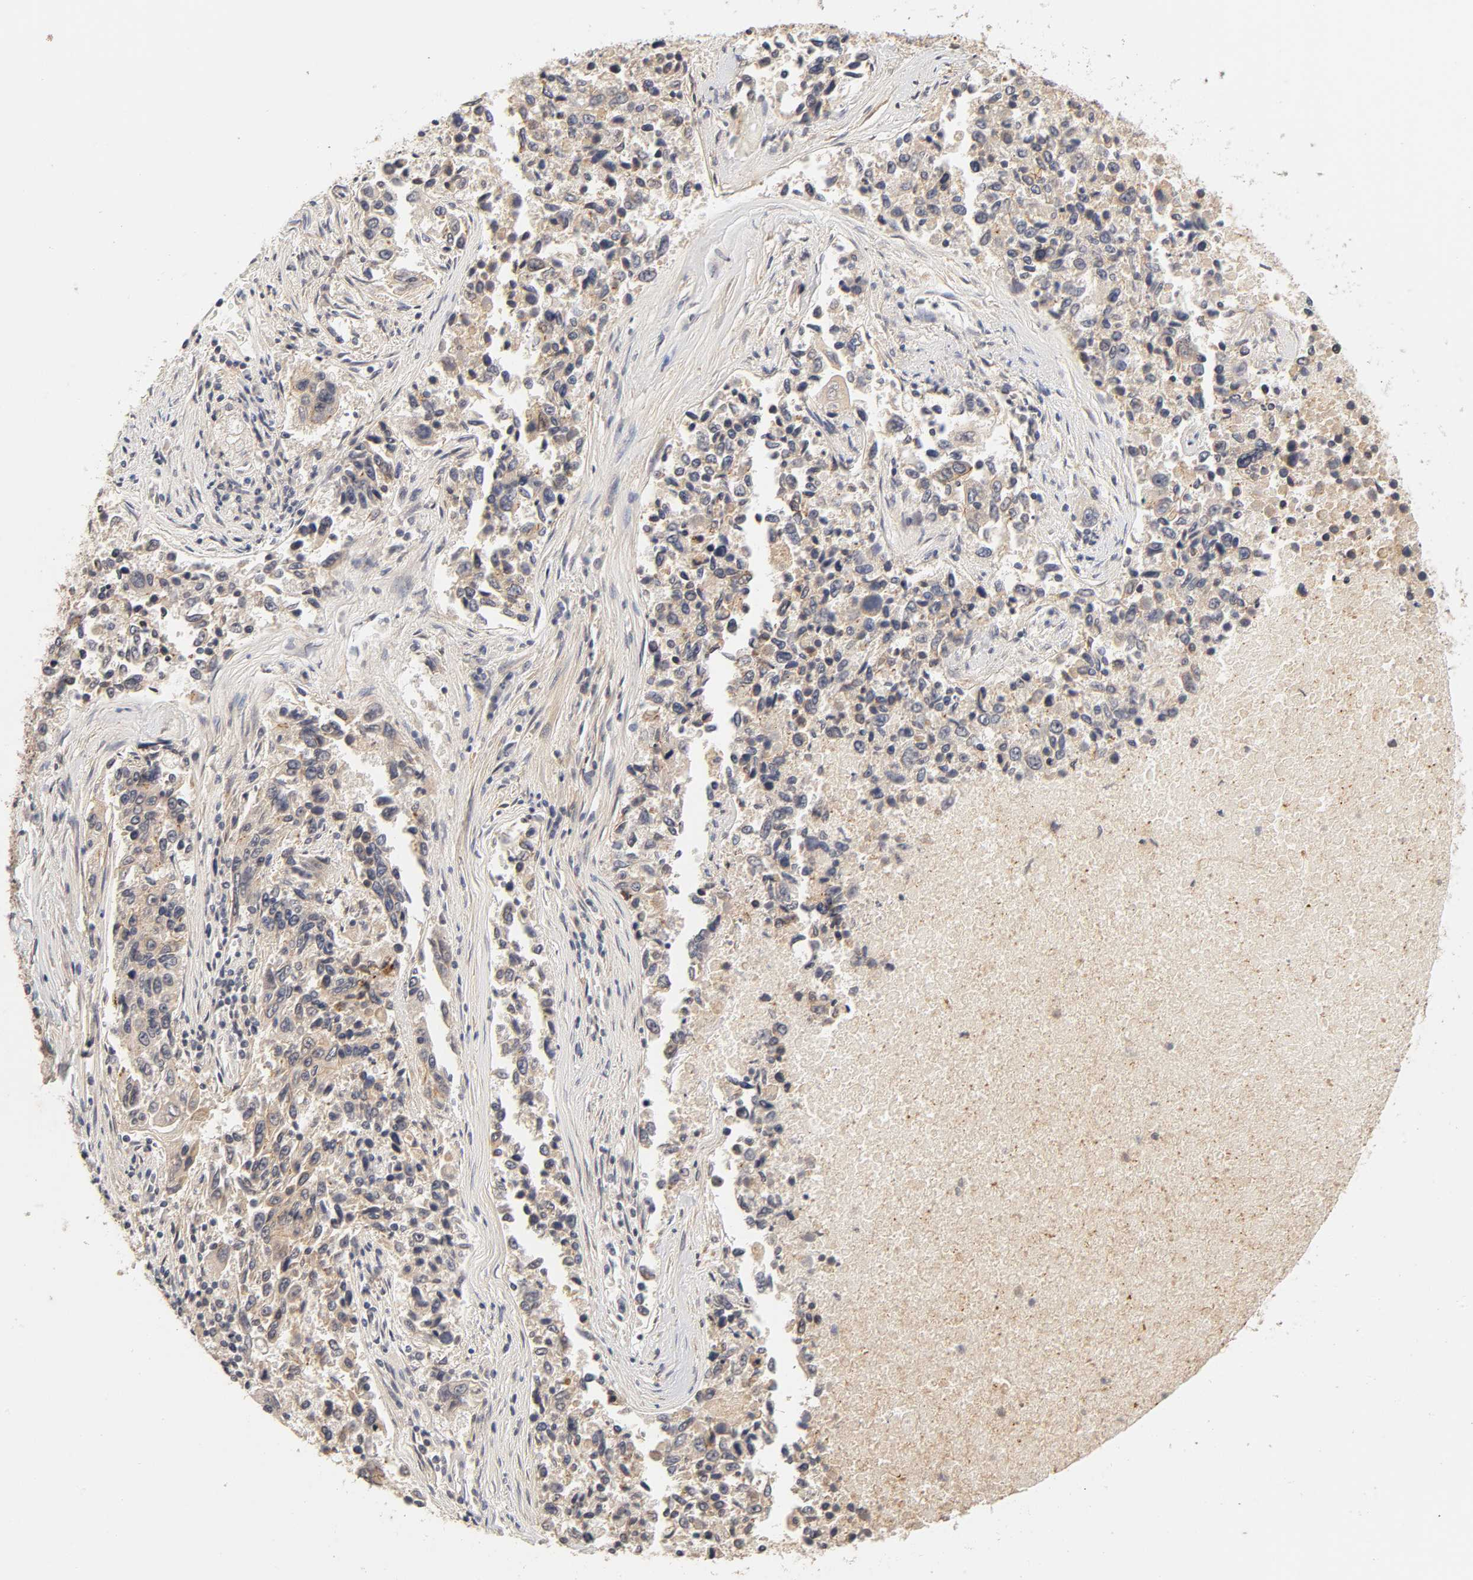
{"staining": {"intensity": "weak", "quantity": ">75%", "location": "cytoplasmic/membranous"}, "tissue": "lung cancer", "cell_type": "Tumor cells", "image_type": "cancer", "snomed": [{"axis": "morphology", "description": "Adenocarcinoma, NOS"}, {"axis": "topography", "description": "Lung"}], "caption": "This is a histology image of IHC staining of lung adenocarcinoma, which shows weak positivity in the cytoplasmic/membranous of tumor cells.", "gene": "CXADR", "patient": {"sex": "male", "age": 84}}